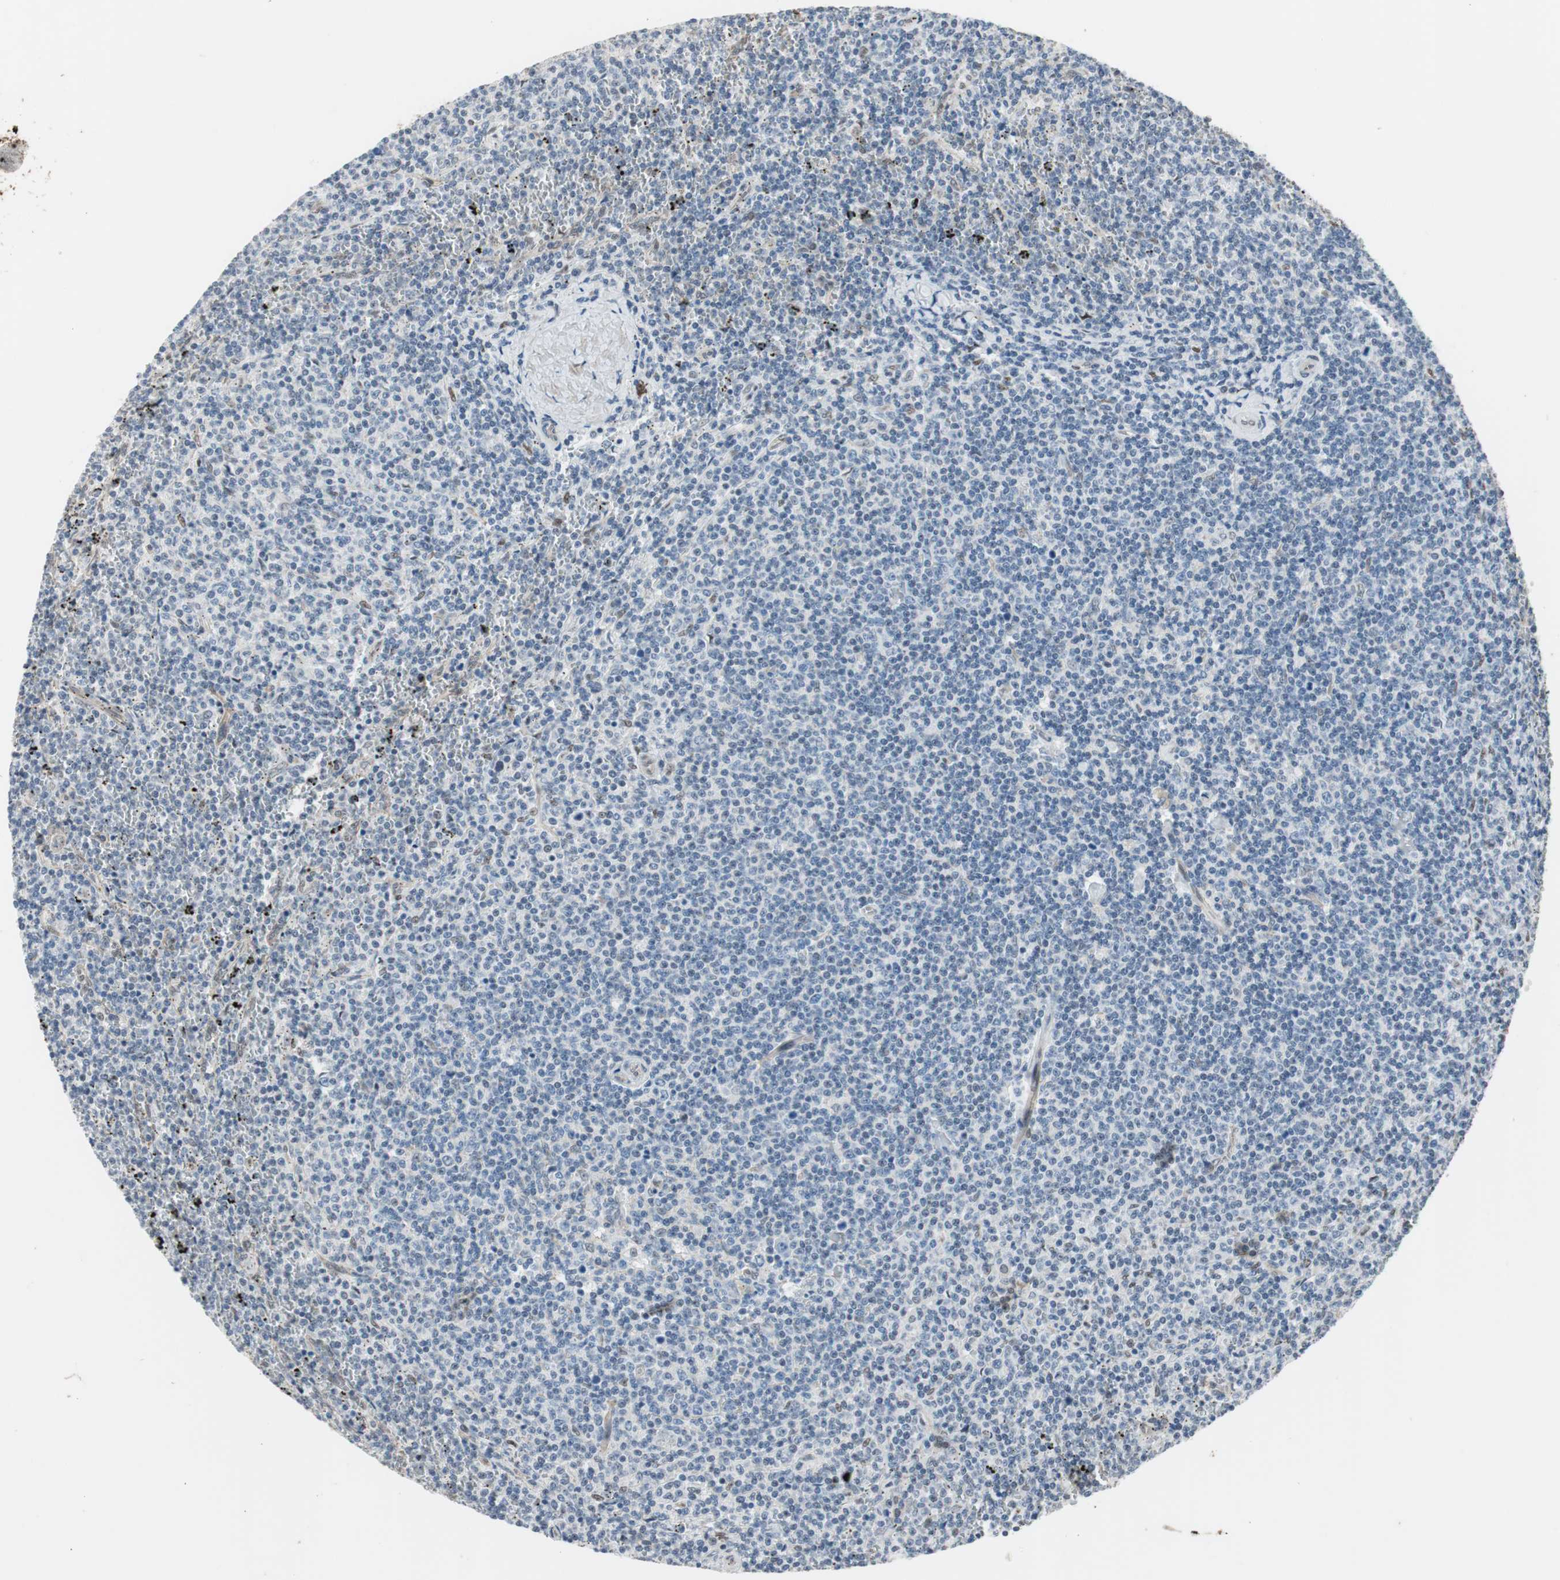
{"staining": {"intensity": "weak", "quantity": "<25%", "location": "nuclear"}, "tissue": "lymphoma", "cell_type": "Tumor cells", "image_type": "cancer", "snomed": [{"axis": "morphology", "description": "Malignant lymphoma, non-Hodgkin's type, Low grade"}, {"axis": "topography", "description": "Spleen"}], "caption": "IHC micrograph of neoplastic tissue: low-grade malignant lymphoma, non-Hodgkin's type stained with DAB displays no significant protein expression in tumor cells.", "gene": "PML", "patient": {"sex": "female", "age": 50}}